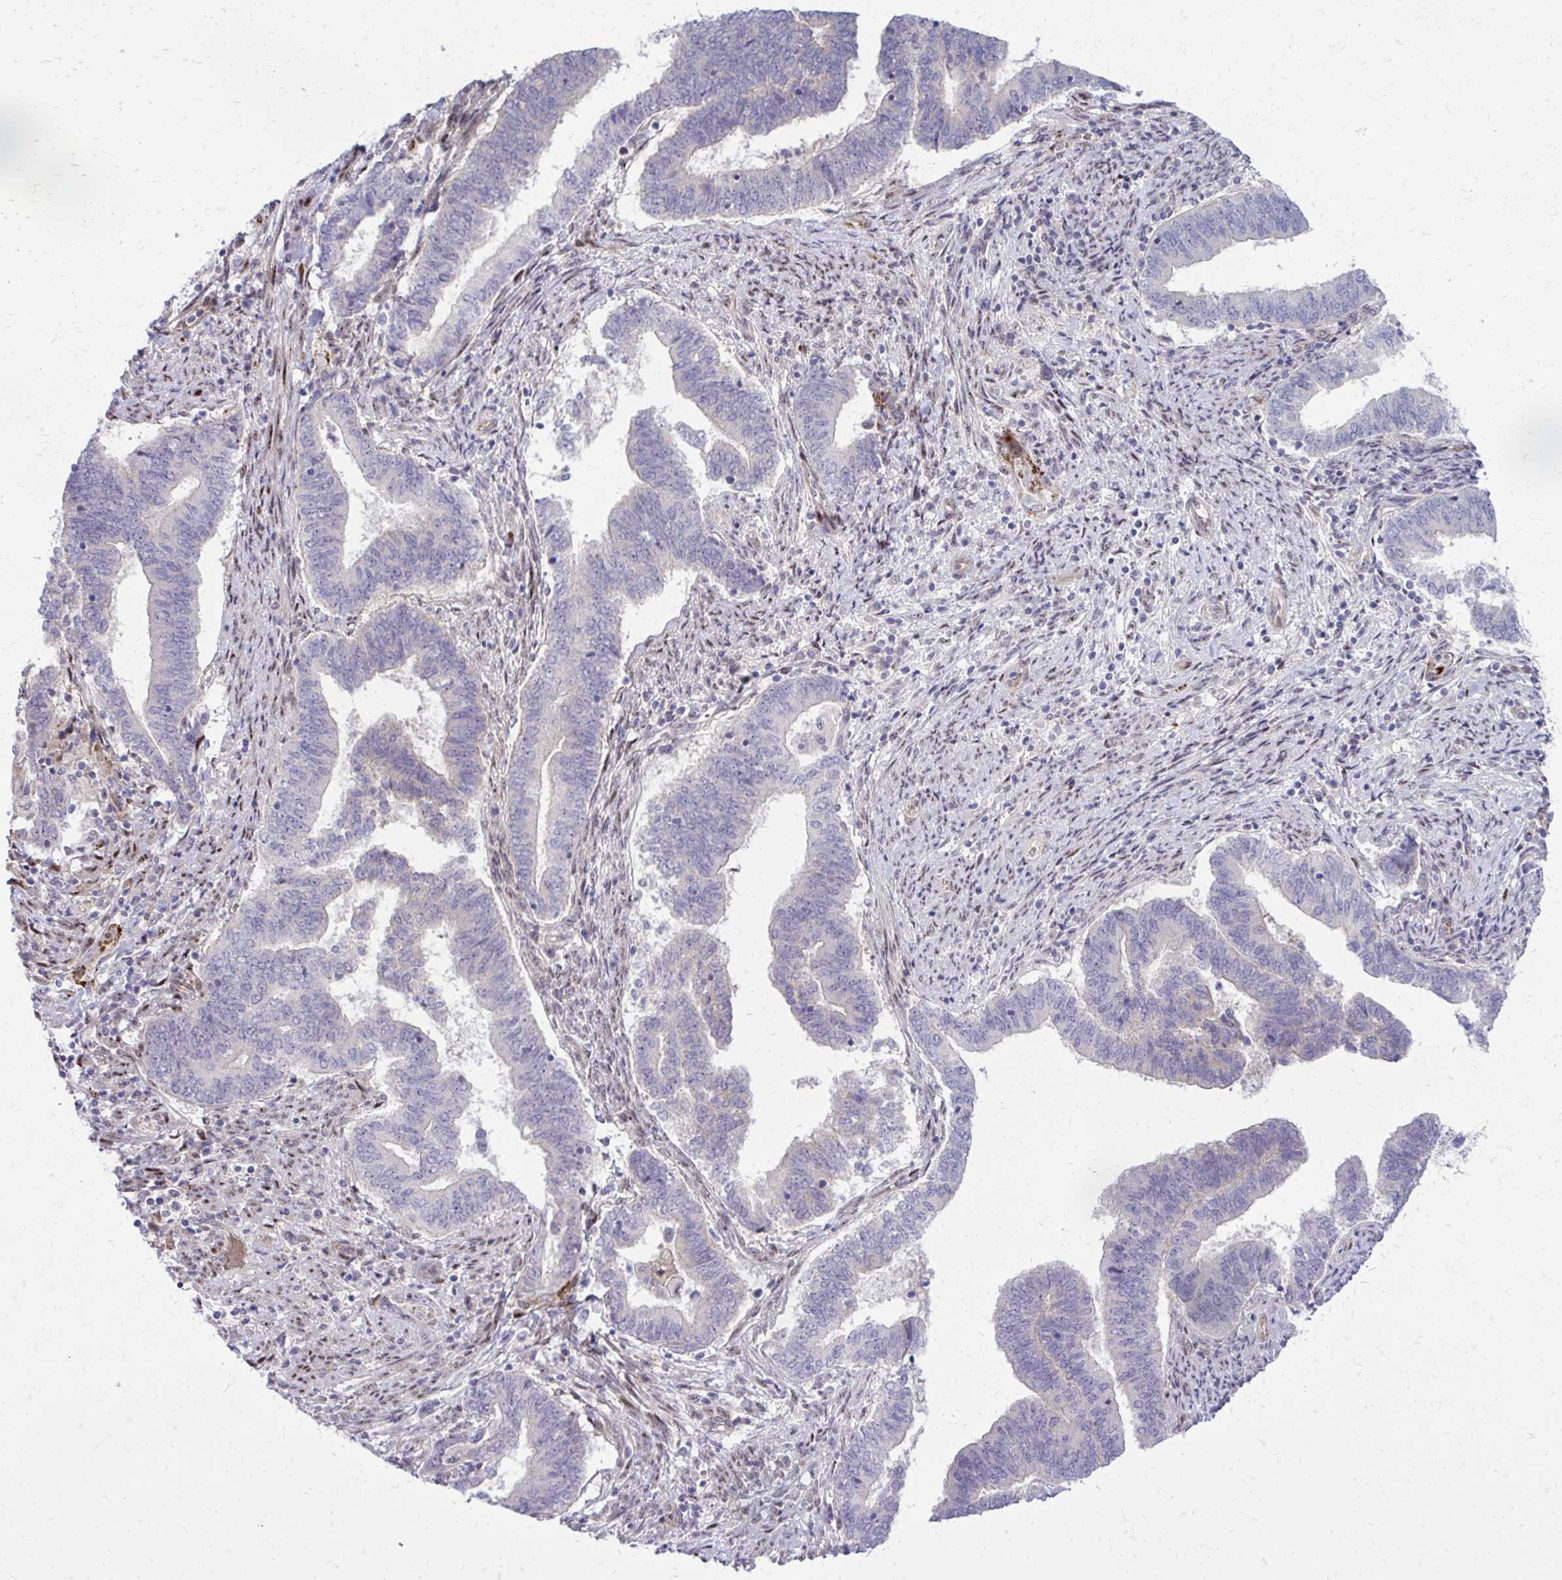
{"staining": {"intensity": "negative", "quantity": "none", "location": "none"}, "tissue": "endometrial cancer", "cell_type": "Tumor cells", "image_type": "cancer", "snomed": [{"axis": "morphology", "description": "Adenocarcinoma, NOS"}, {"axis": "topography", "description": "Endometrium"}], "caption": "A high-resolution histopathology image shows immunohistochemistry staining of endometrial cancer (adenocarcinoma), which demonstrates no significant positivity in tumor cells.", "gene": "PPDPFL", "patient": {"sex": "female", "age": 65}}